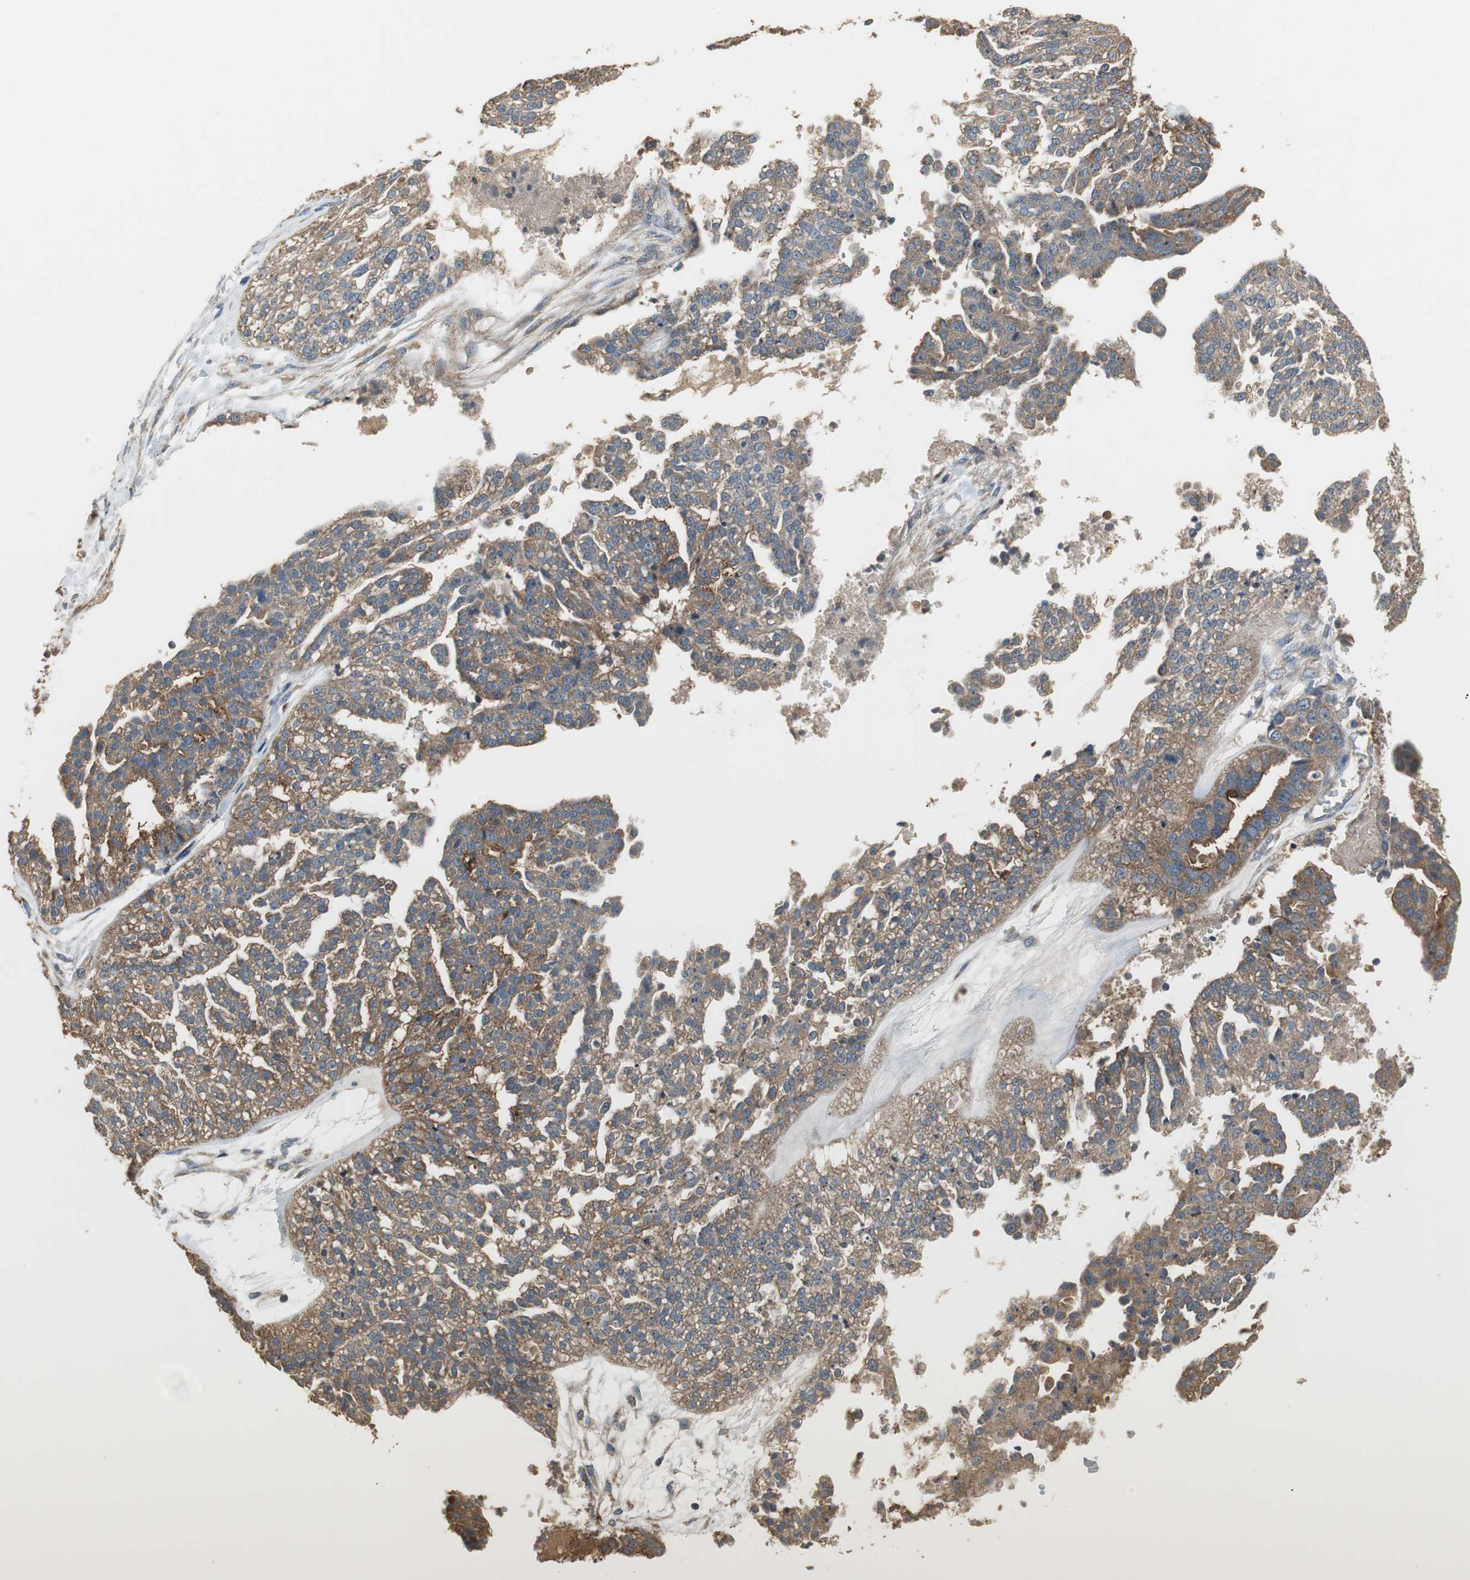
{"staining": {"intensity": "moderate", "quantity": ">75%", "location": "cytoplasmic/membranous"}, "tissue": "ovarian cancer", "cell_type": "Tumor cells", "image_type": "cancer", "snomed": [{"axis": "morphology", "description": "Carcinoma, NOS"}, {"axis": "topography", "description": "Soft tissue"}, {"axis": "topography", "description": "Ovary"}], "caption": "Ovarian cancer stained with a protein marker shows moderate staining in tumor cells.", "gene": "MSTO1", "patient": {"sex": "female", "age": 54}}